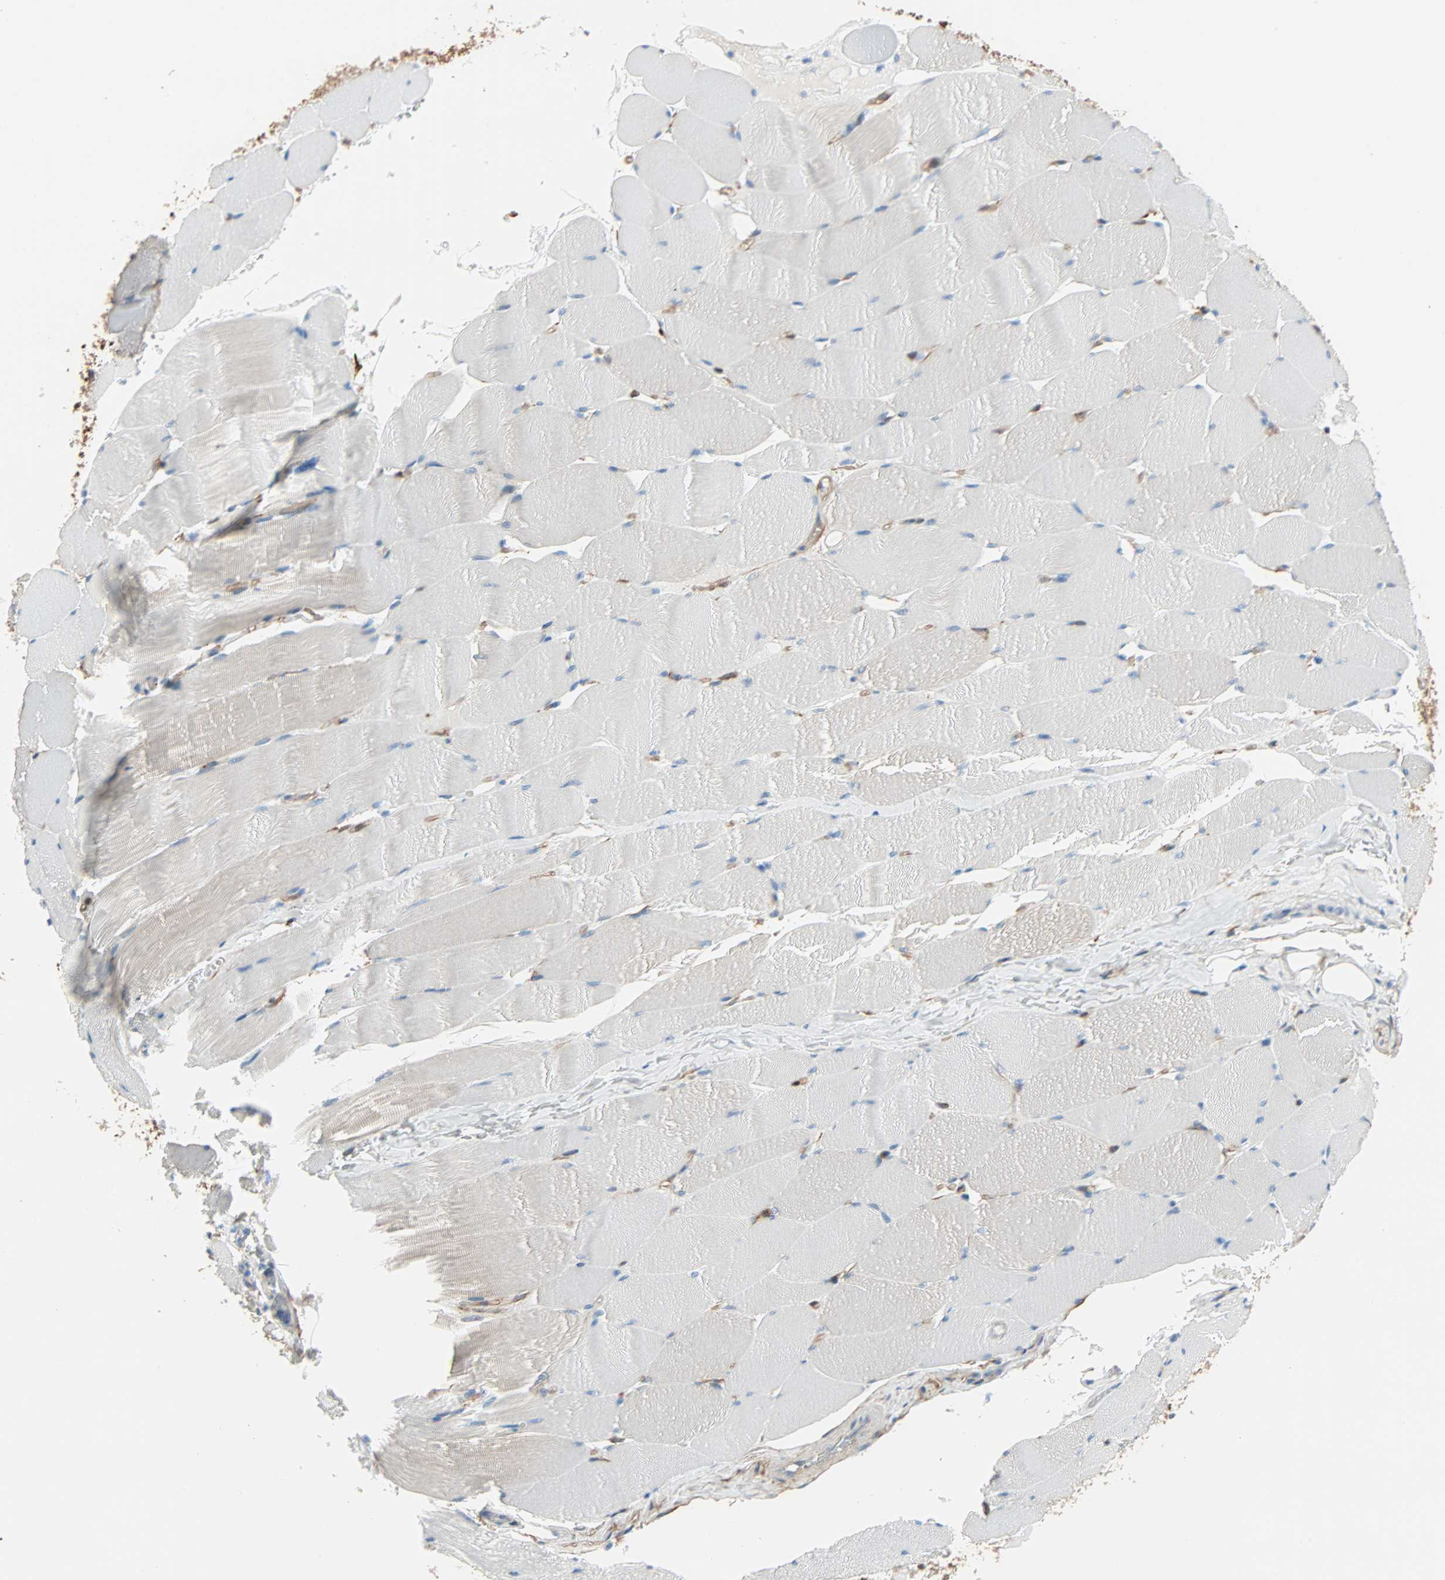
{"staining": {"intensity": "negative", "quantity": "none", "location": "none"}, "tissue": "skeletal muscle", "cell_type": "Myocytes", "image_type": "normal", "snomed": [{"axis": "morphology", "description": "Normal tissue, NOS"}, {"axis": "topography", "description": "Skeletal muscle"}], "caption": "Immunohistochemistry (IHC) image of benign skeletal muscle: skeletal muscle stained with DAB shows no significant protein expression in myocytes. (Brightfield microscopy of DAB (3,3'-diaminobenzidine) immunohistochemistry at high magnification).", "gene": "EPB41L2", "patient": {"sex": "male", "age": 62}}